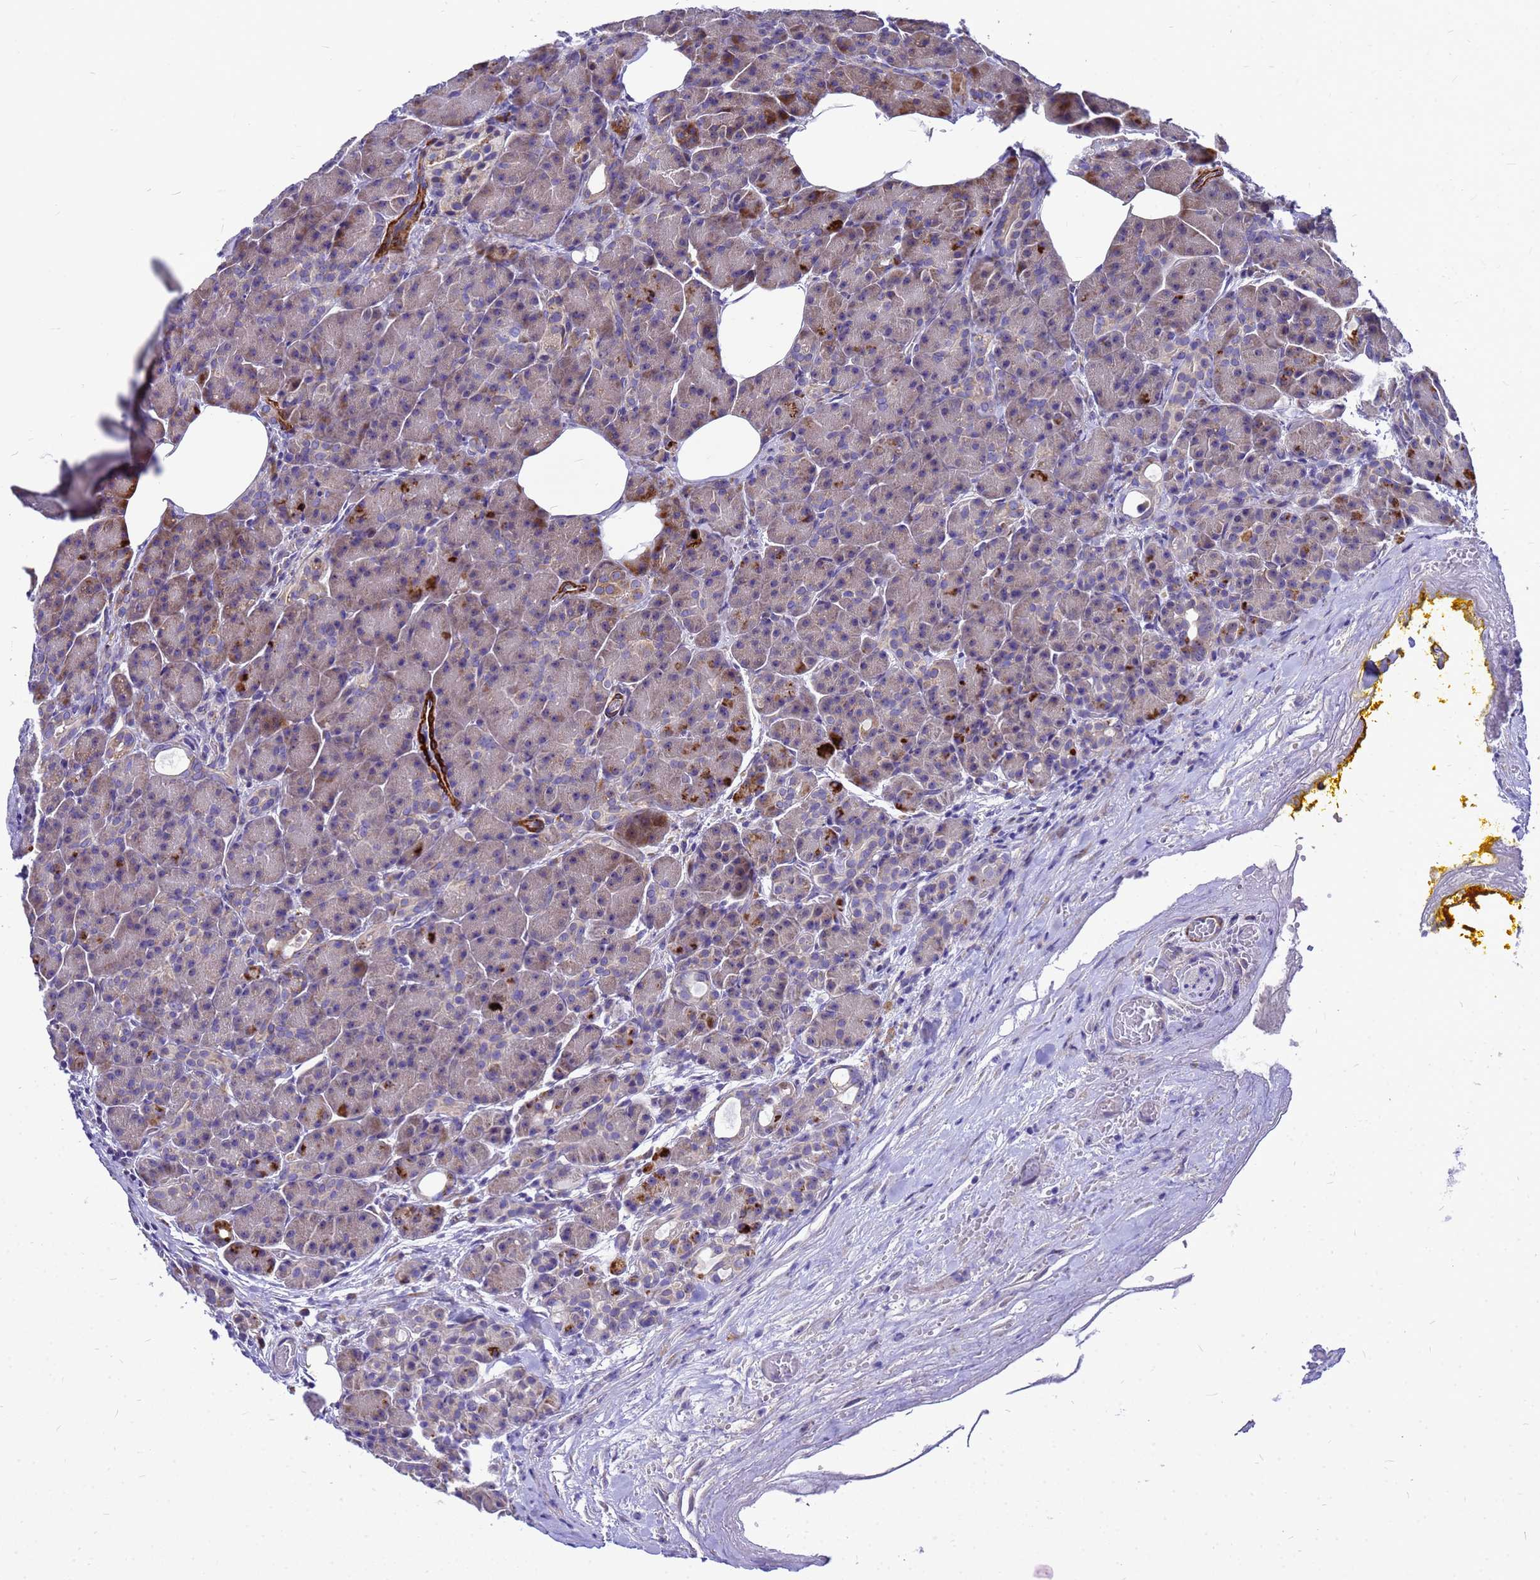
{"staining": {"intensity": "moderate", "quantity": "<25%", "location": "cytoplasmic/membranous"}, "tissue": "pancreas", "cell_type": "Exocrine glandular cells", "image_type": "normal", "snomed": [{"axis": "morphology", "description": "Normal tissue, NOS"}, {"axis": "topography", "description": "Pancreas"}], "caption": "Protein staining of unremarkable pancreas reveals moderate cytoplasmic/membranous positivity in about <25% of exocrine glandular cells.", "gene": "POP7", "patient": {"sex": "male", "age": 63}}